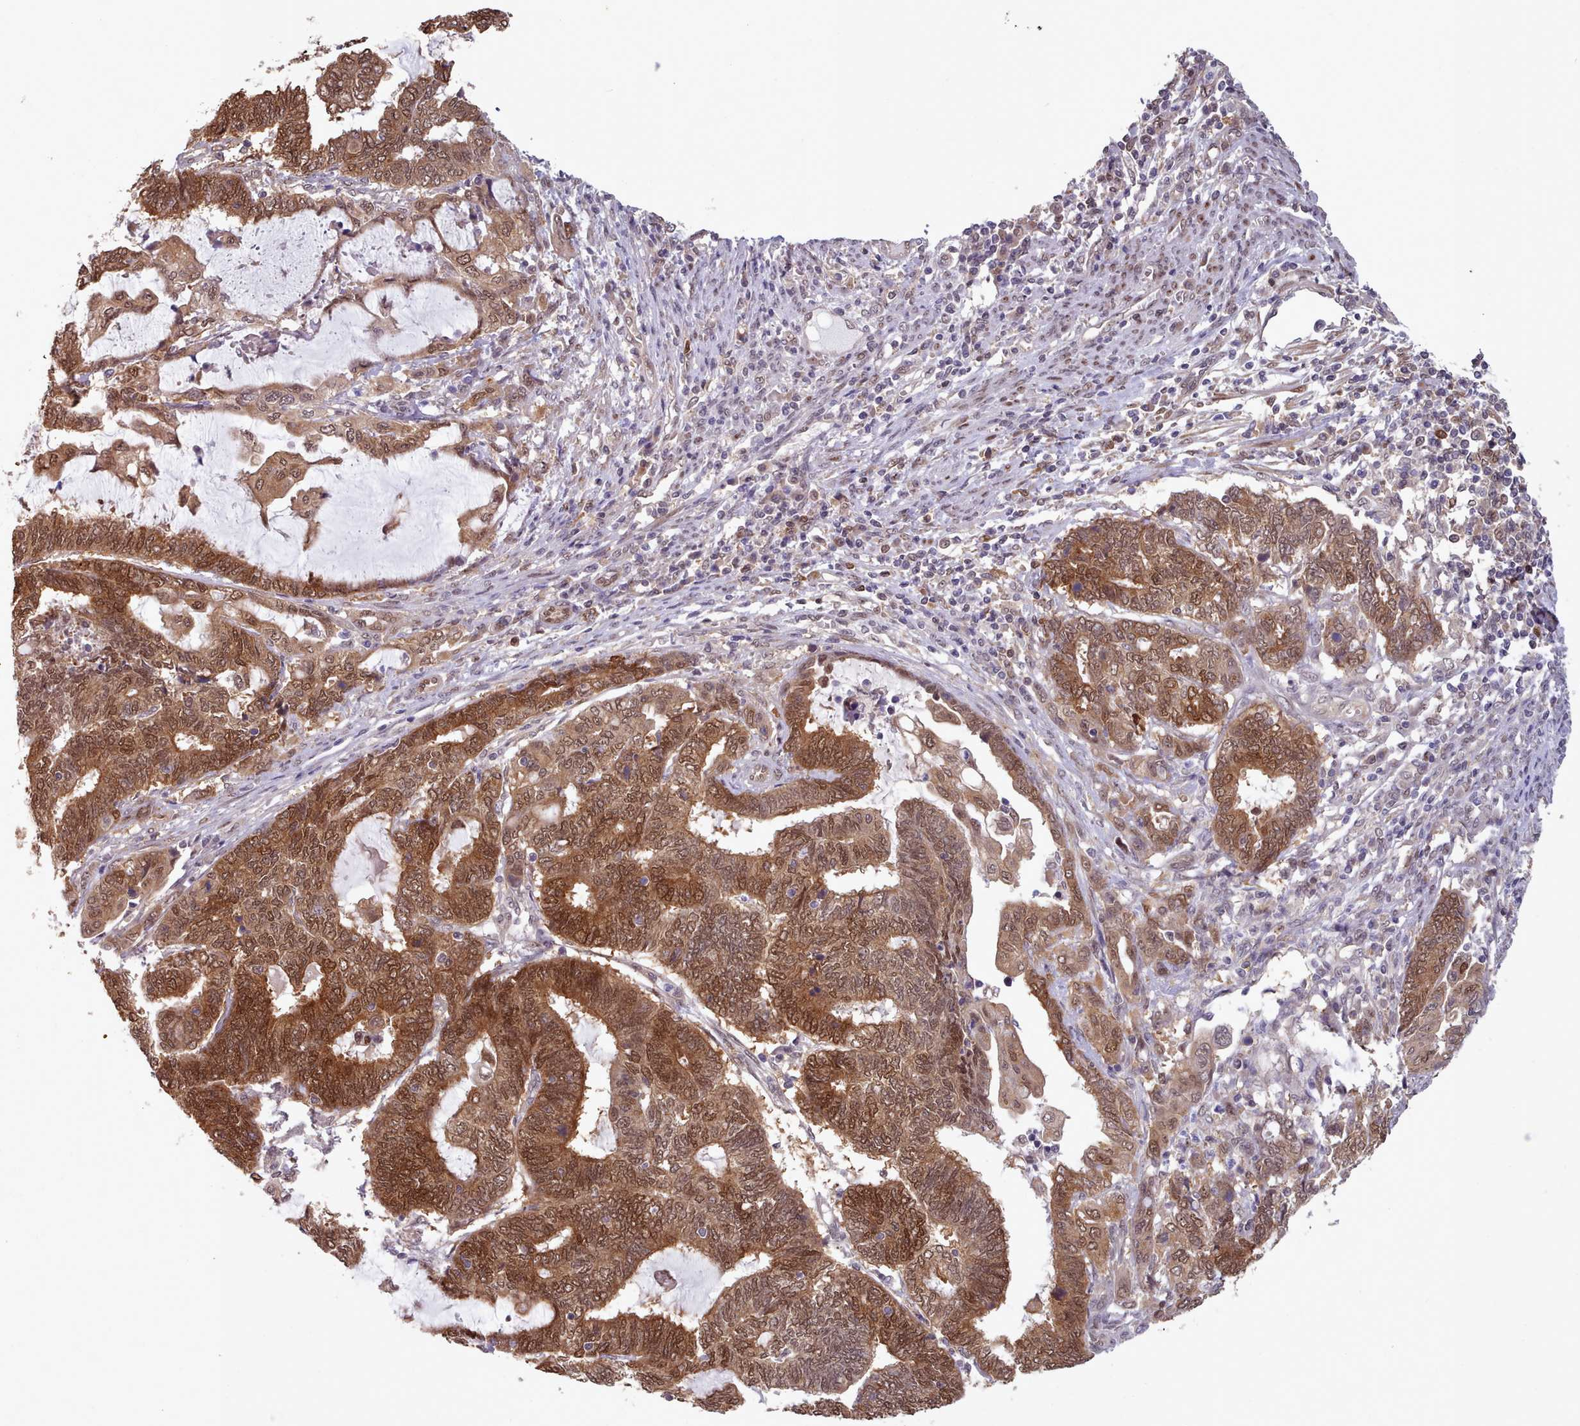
{"staining": {"intensity": "strong", "quantity": ">75%", "location": "cytoplasmic/membranous,nuclear"}, "tissue": "endometrial cancer", "cell_type": "Tumor cells", "image_type": "cancer", "snomed": [{"axis": "morphology", "description": "Adenocarcinoma, NOS"}, {"axis": "topography", "description": "Uterus"}, {"axis": "topography", "description": "Endometrium"}], "caption": "The photomicrograph exhibits immunohistochemical staining of endometrial cancer (adenocarcinoma). There is strong cytoplasmic/membranous and nuclear expression is present in about >75% of tumor cells.", "gene": "CES3", "patient": {"sex": "female", "age": 70}}